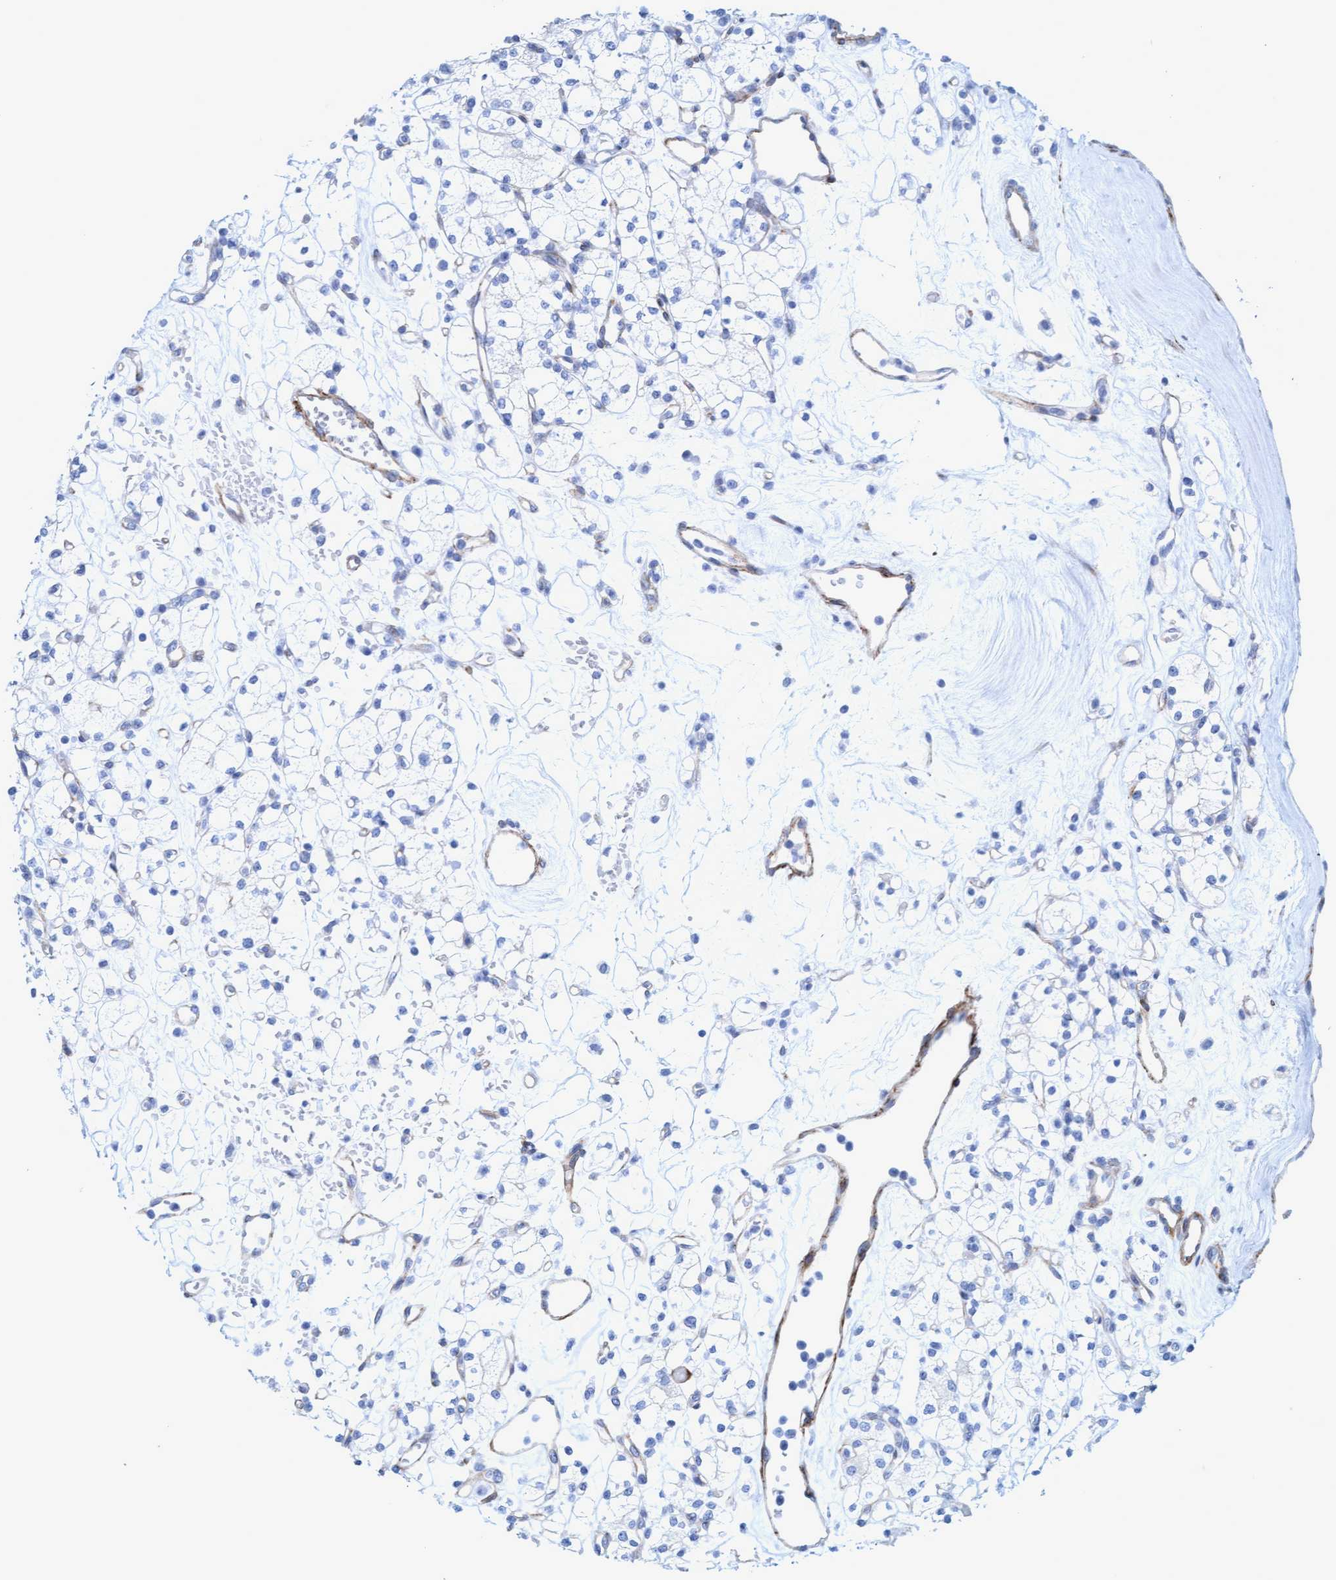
{"staining": {"intensity": "negative", "quantity": "none", "location": "none"}, "tissue": "renal cancer", "cell_type": "Tumor cells", "image_type": "cancer", "snomed": [{"axis": "morphology", "description": "Adenocarcinoma, NOS"}, {"axis": "topography", "description": "Kidney"}], "caption": "Renal cancer was stained to show a protein in brown. There is no significant positivity in tumor cells.", "gene": "MTFR1", "patient": {"sex": "male", "age": 77}}